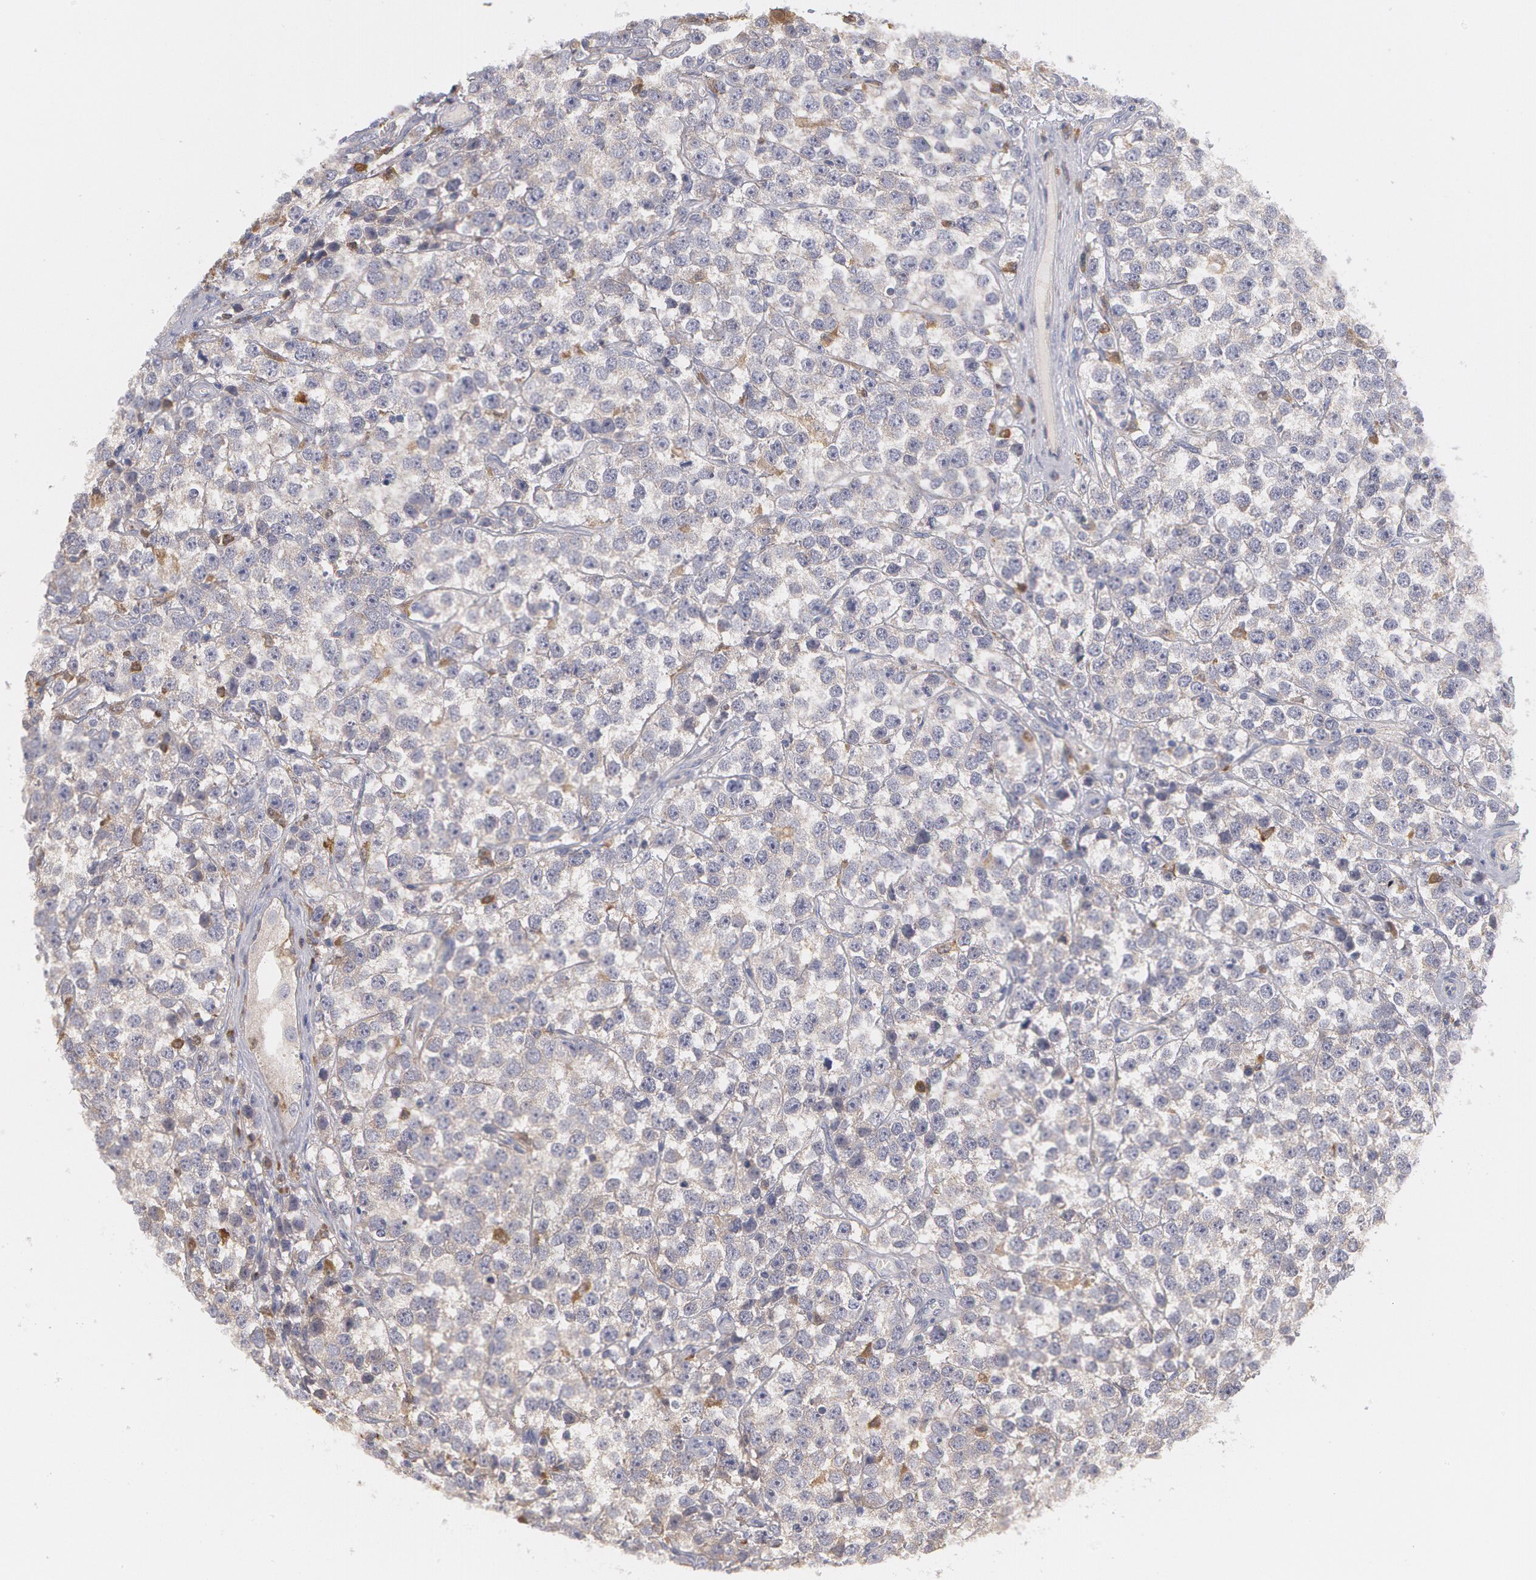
{"staining": {"intensity": "weak", "quantity": ">75%", "location": "cytoplasmic/membranous"}, "tissue": "testis cancer", "cell_type": "Tumor cells", "image_type": "cancer", "snomed": [{"axis": "morphology", "description": "Seminoma, NOS"}, {"axis": "topography", "description": "Testis"}], "caption": "Immunohistochemical staining of seminoma (testis) shows low levels of weak cytoplasmic/membranous staining in about >75% of tumor cells.", "gene": "SYK", "patient": {"sex": "male", "age": 25}}